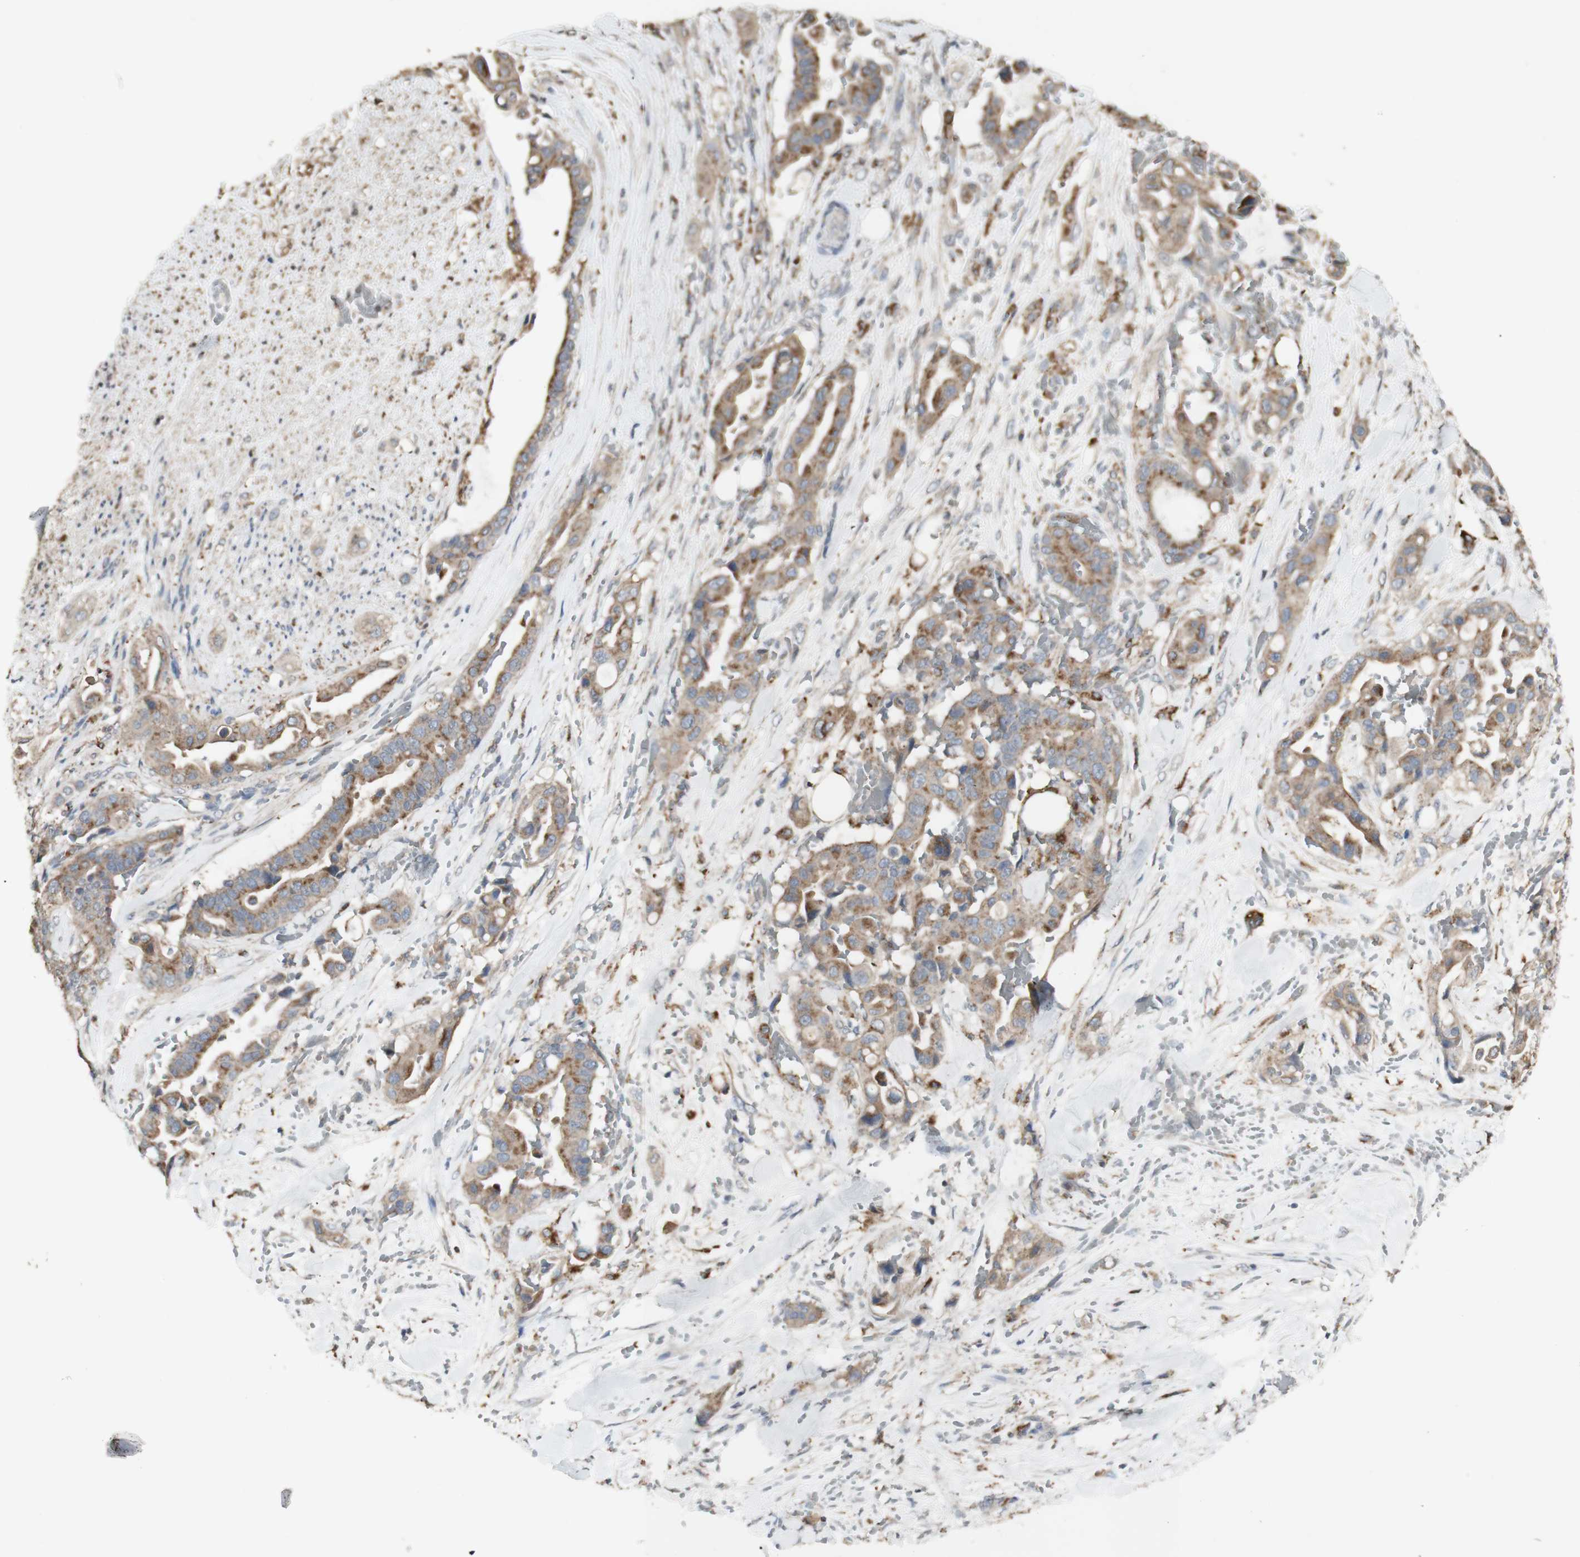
{"staining": {"intensity": "moderate", "quantity": ">75%", "location": "cytoplasmic/membranous"}, "tissue": "liver cancer", "cell_type": "Tumor cells", "image_type": "cancer", "snomed": [{"axis": "morphology", "description": "Cholangiocarcinoma"}, {"axis": "topography", "description": "Liver"}], "caption": "The histopathology image reveals a brown stain indicating the presence of a protein in the cytoplasmic/membranous of tumor cells in liver cancer (cholangiocarcinoma). The protein of interest is shown in brown color, while the nuclei are stained blue.", "gene": "ATP6V1E1", "patient": {"sex": "female", "age": 61}}